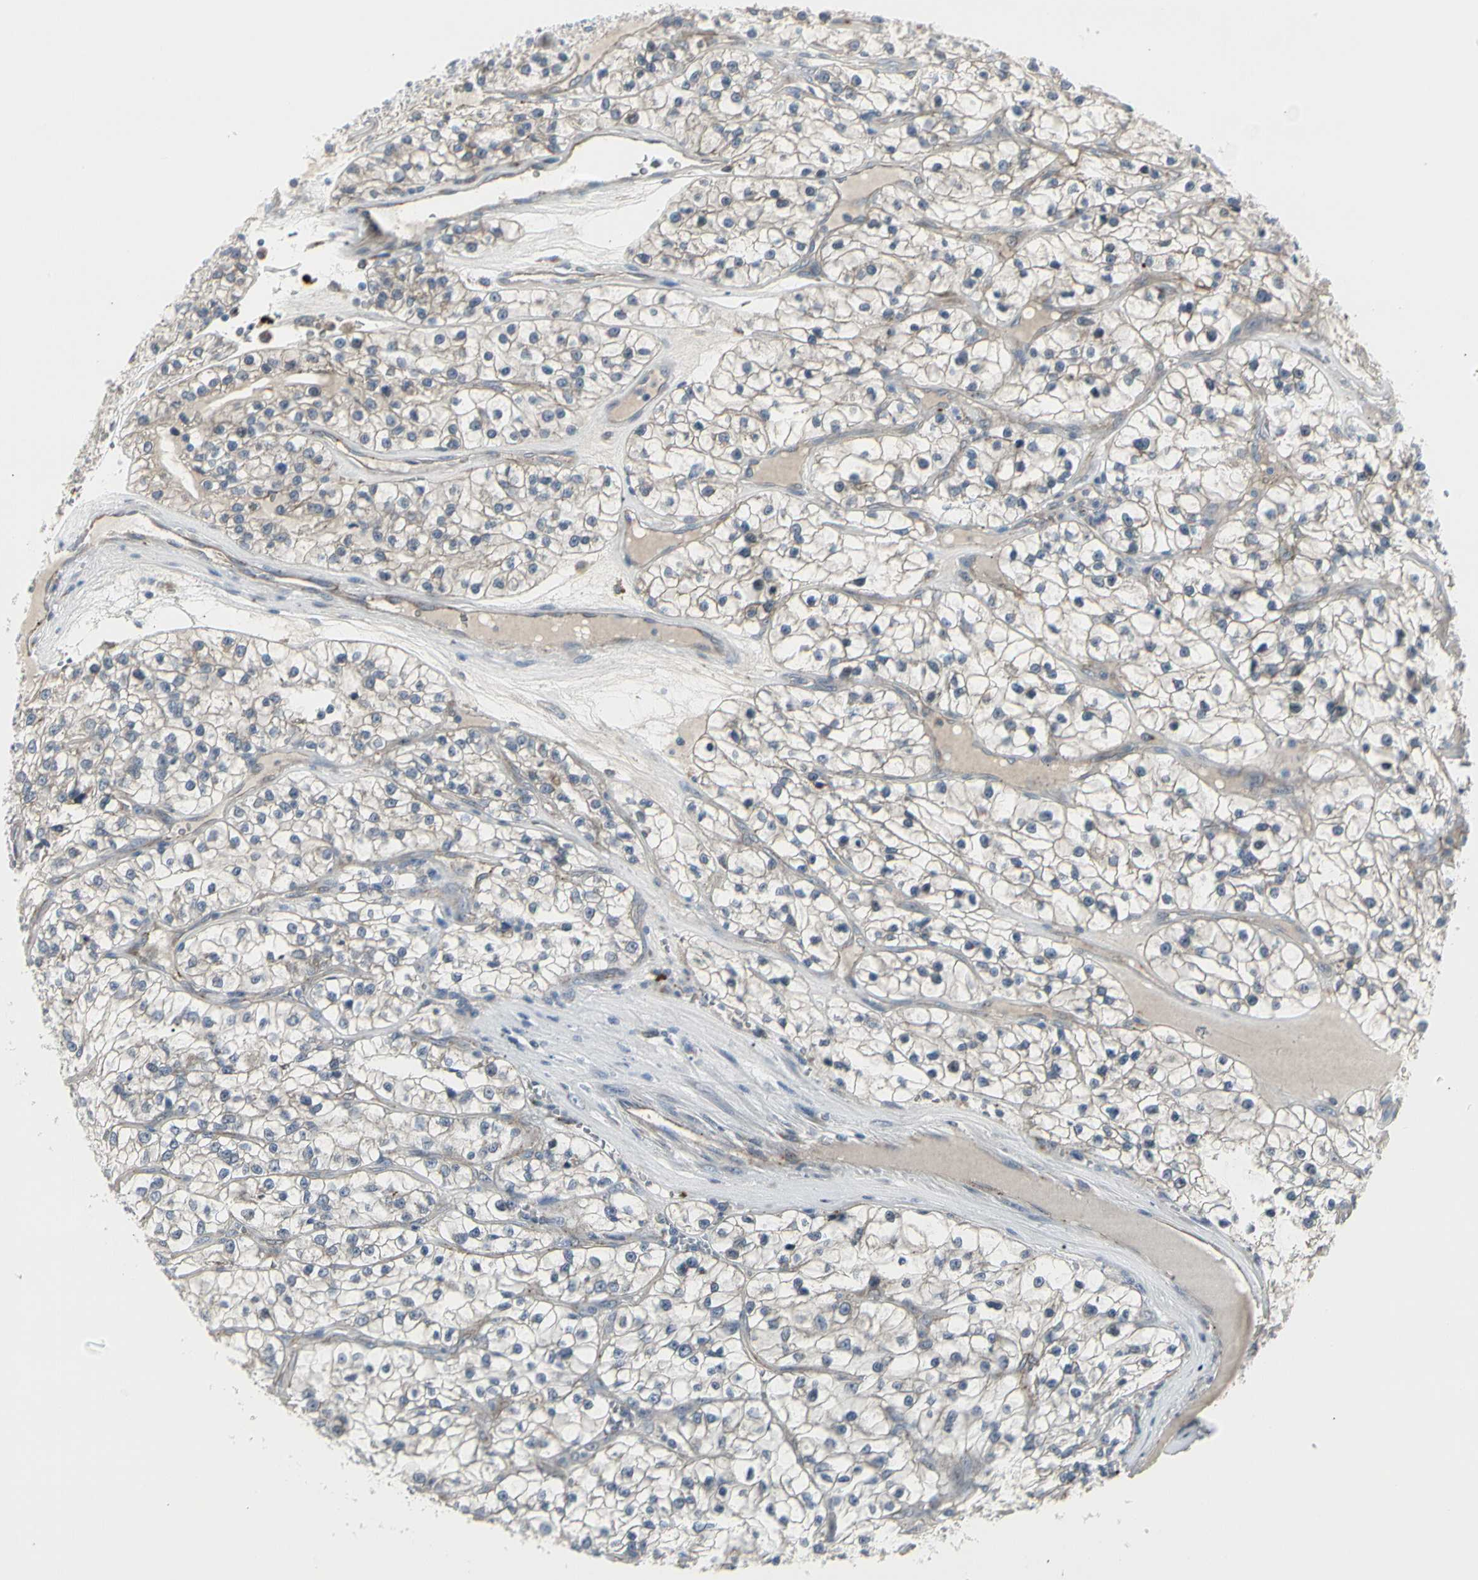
{"staining": {"intensity": "negative", "quantity": "none", "location": "none"}, "tissue": "renal cancer", "cell_type": "Tumor cells", "image_type": "cancer", "snomed": [{"axis": "morphology", "description": "Adenocarcinoma, NOS"}, {"axis": "topography", "description": "Kidney"}], "caption": "The image shows no significant positivity in tumor cells of renal adenocarcinoma.", "gene": "GRN", "patient": {"sex": "female", "age": 57}}